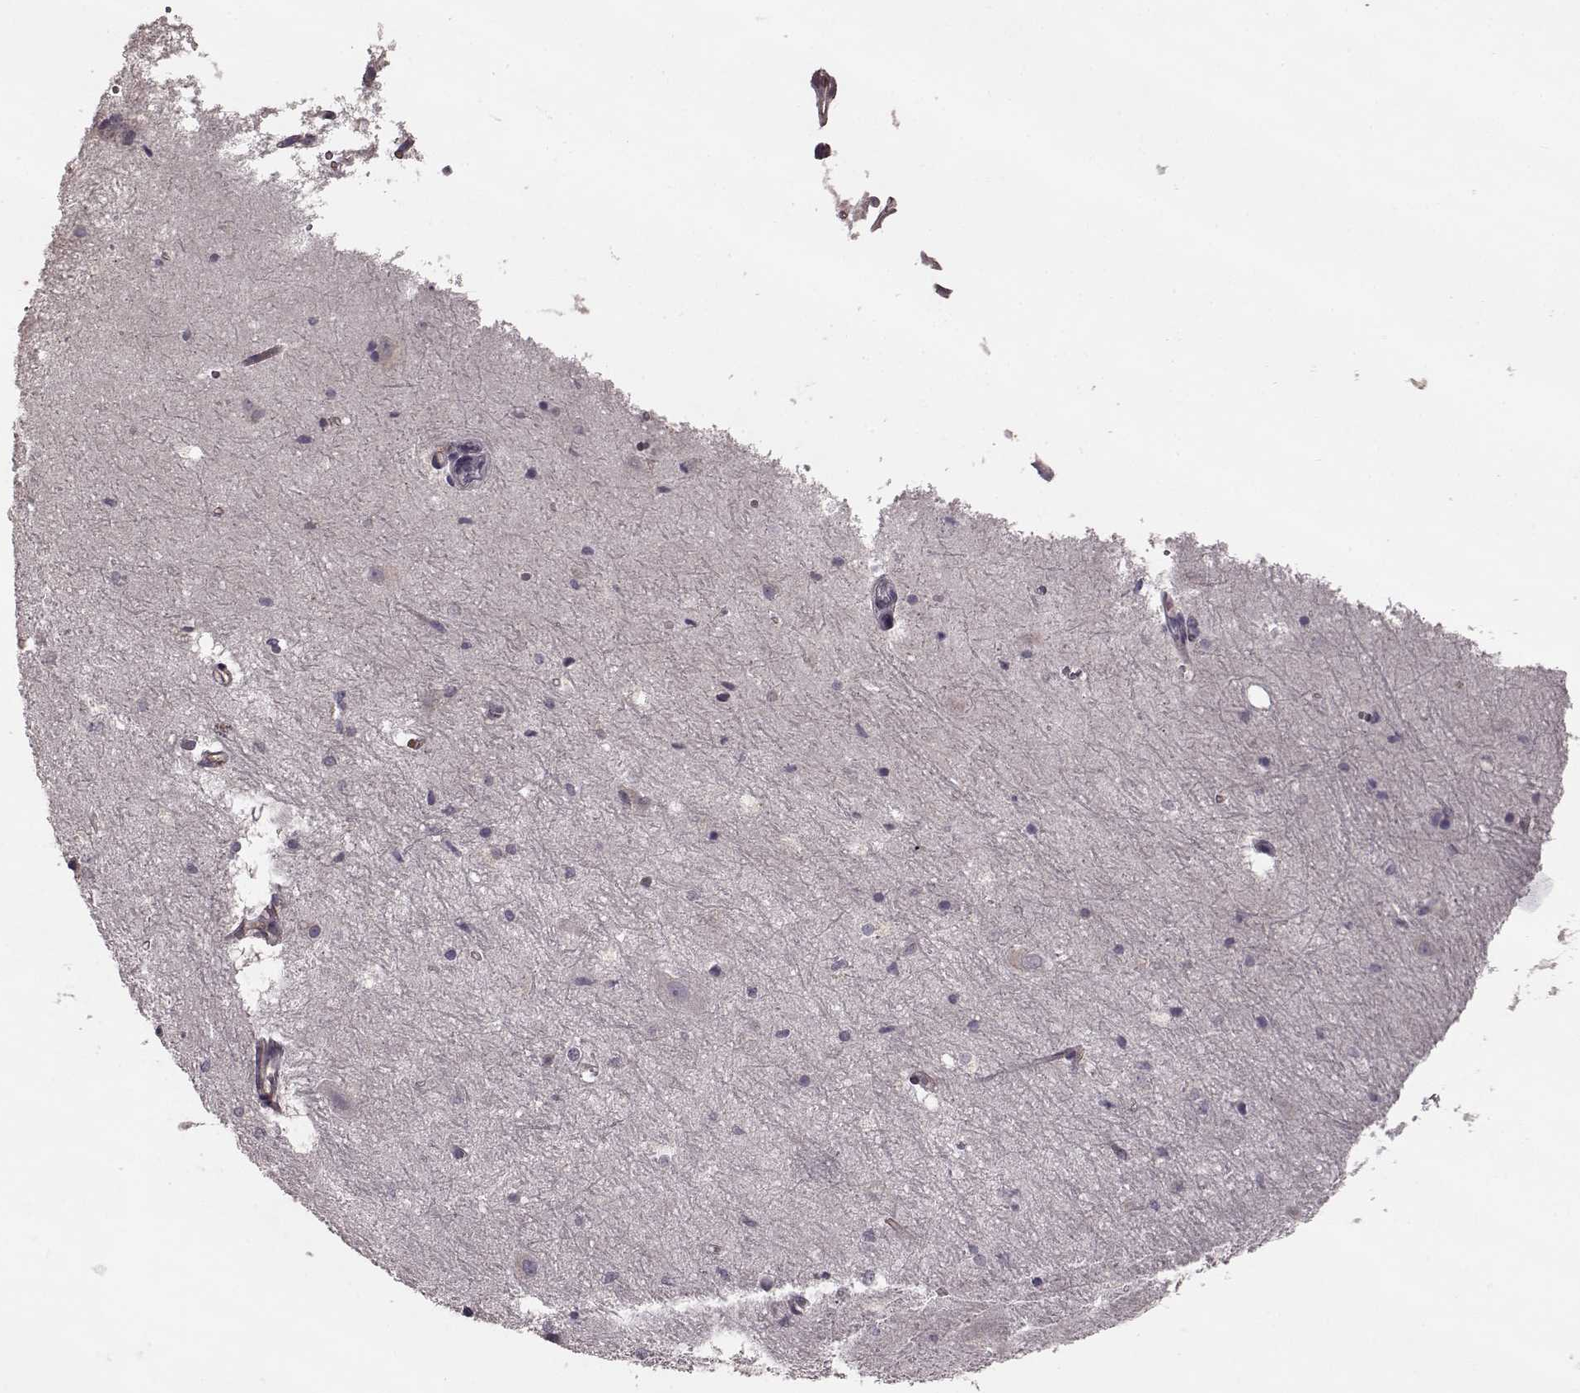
{"staining": {"intensity": "negative", "quantity": "none", "location": "none"}, "tissue": "hippocampus", "cell_type": "Glial cells", "image_type": "normal", "snomed": [{"axis": "morphology", "description": "Normal tissue, NOS"}, {"axis": "topography", "description": "Hippocampus"}], "caption": "This is an immunohistochemistry (IHC) micrograph of benign hippocampus. There is no expression in glial cells.", "gene": "SLC52A3", "patient": {"sex": "male", "age": 44}}